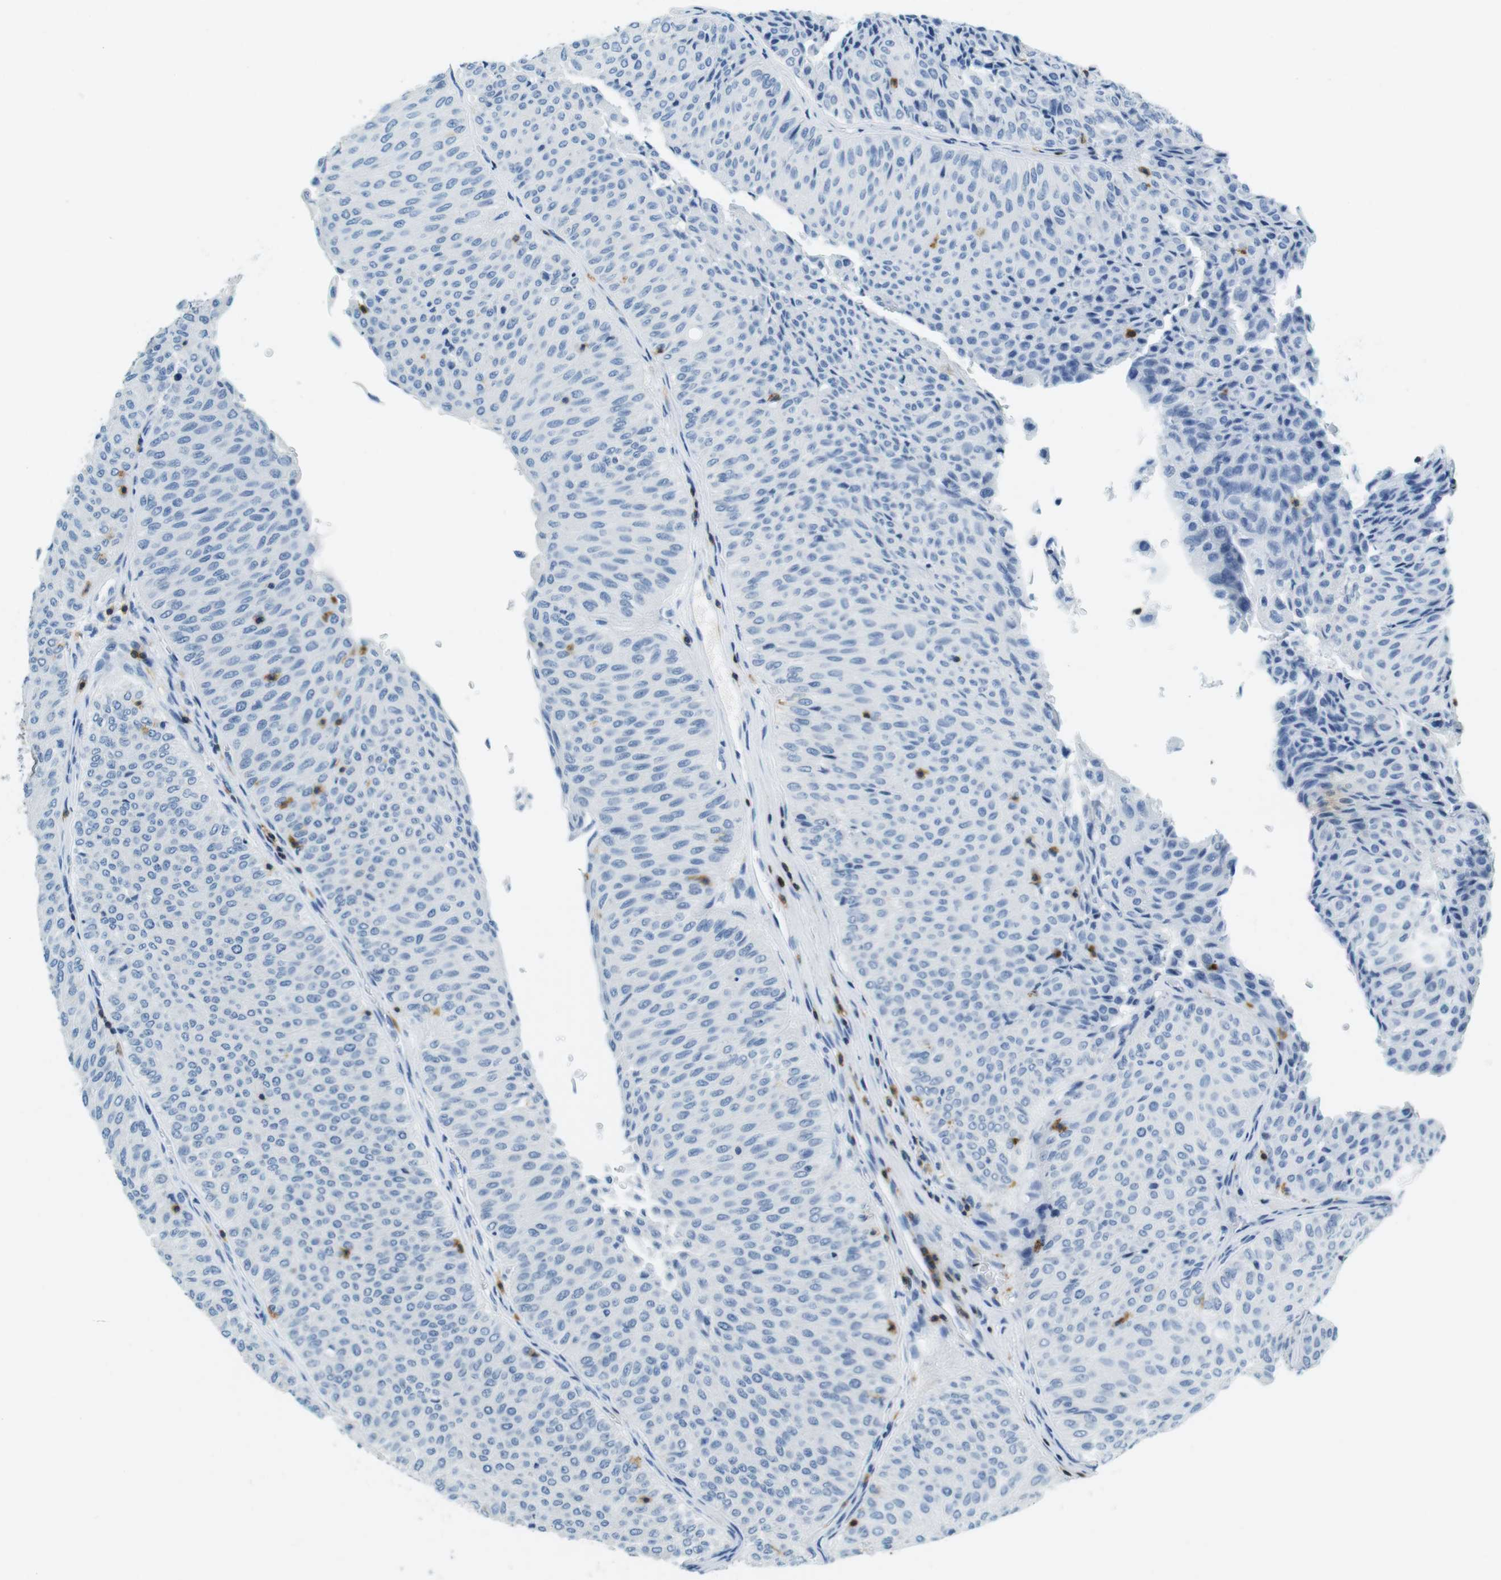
{"staining": {"intensity": "negative", "quantity": "none", "location": "none"}, "tissue": "urothelial cancer", "cell_type": "Tumor cells", "image_type": "cancer", "snomed": [{"axis": "morphology", "description": "Urothelial carcinoma, Low grade"}, {"axis": "topography", "description": "Urinary bladder"}], "caption": "DAB immunohistochemical staining of urothelial cancer demonstrates no significant positivity in tumor cells.", "gene": "LAT", "patient": {"sex": "male", "age": 78}}